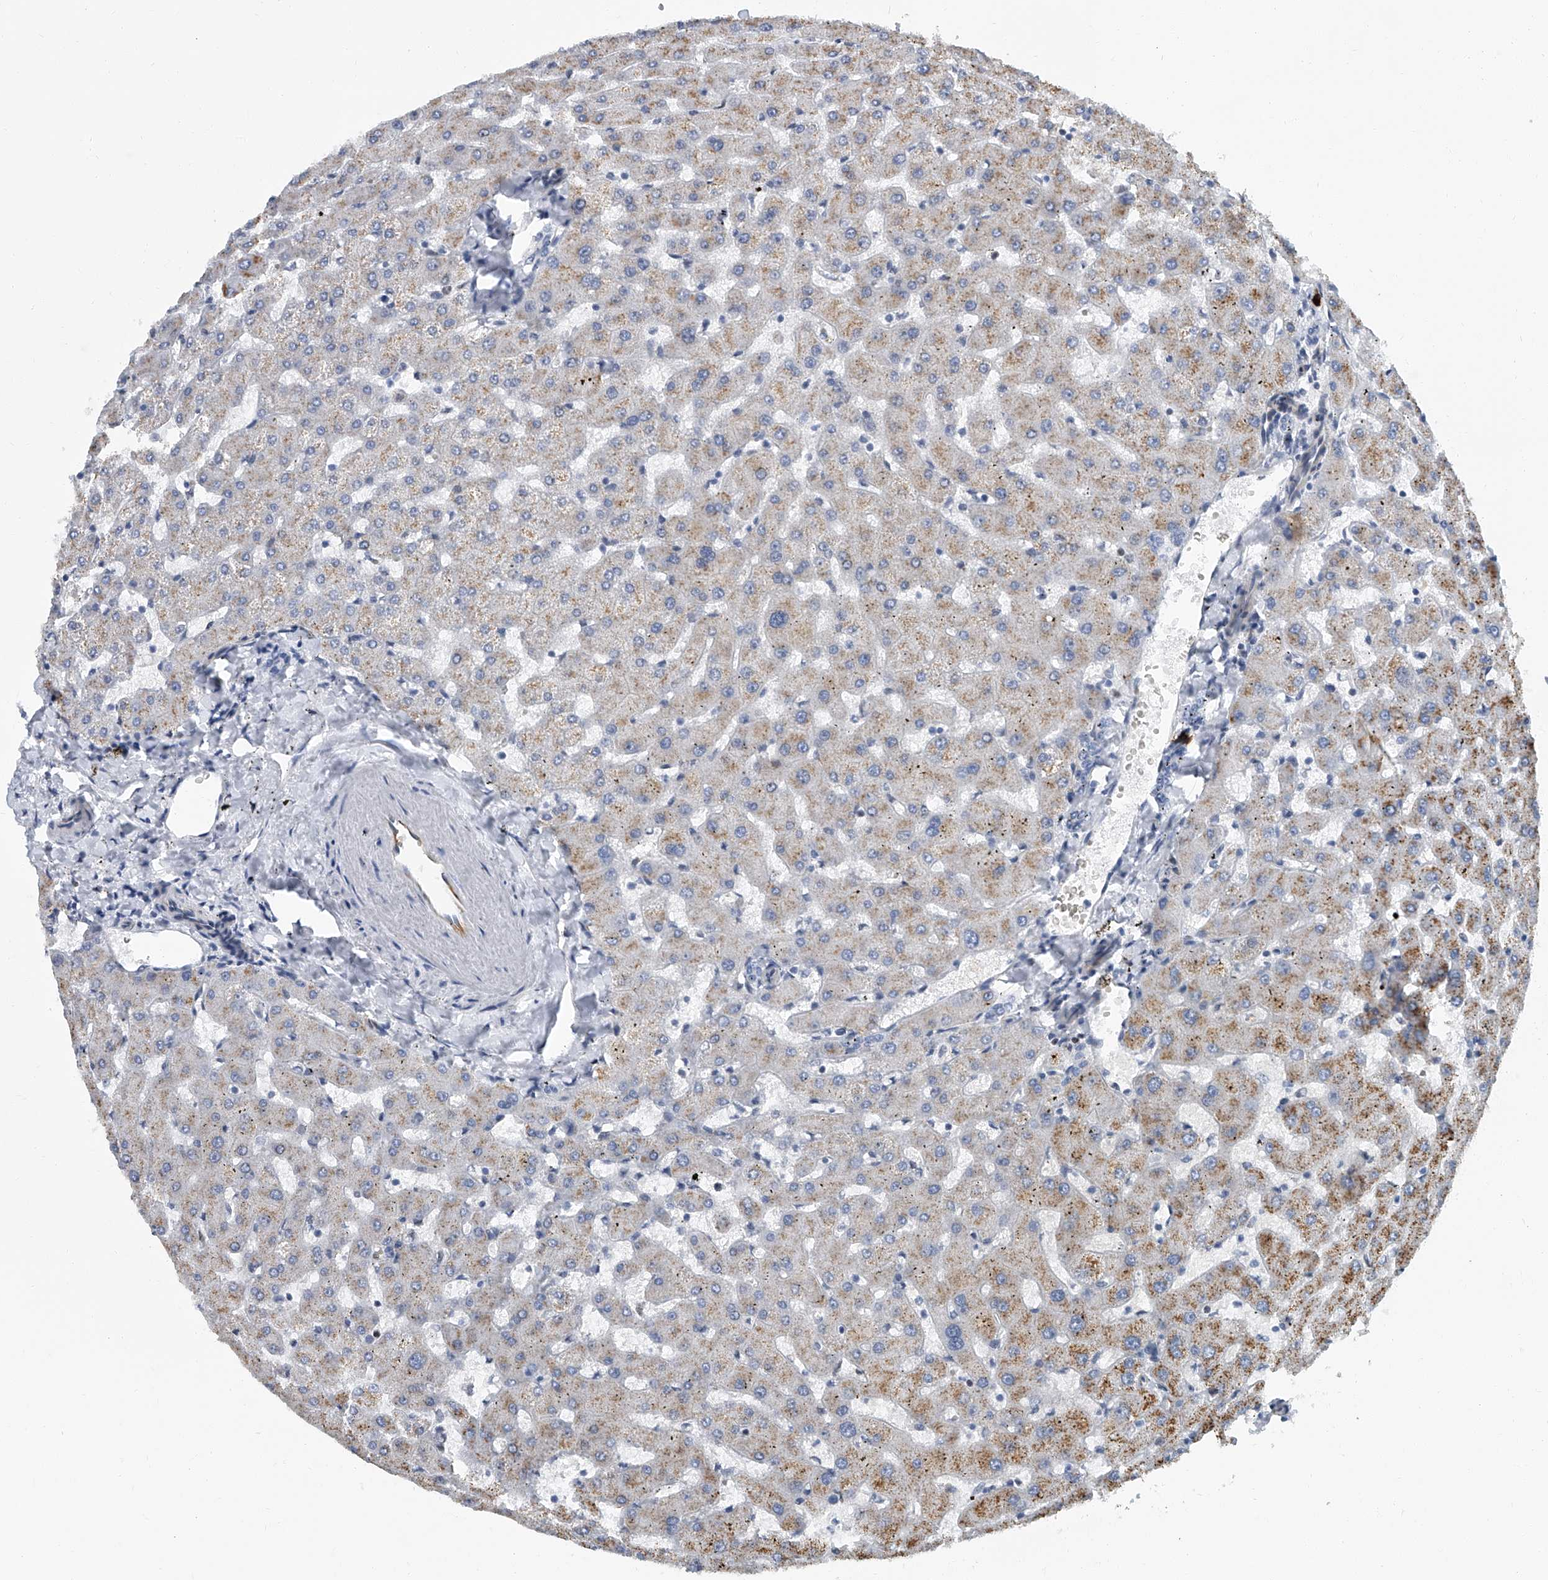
{"staining": {"intensity": "negative", "quantity": "none", "location": "none"}, "tissue": "liver", "cell_type": "Cholangiocytes", "image_type": "normal", "snomed": [{"axis": "morphology", "description": "Normal tissue, NOS"}, {"axis": "topography", "description": "Liver"}], "caption": "The image reveals no staining of cholangiocytes in benign liver. (Brightfield microscopy of DAB (3,3'-diaminobenzidine) immunohistochemistry at high magnification).", "gene": "KIRREL1", "patient": {"sex": "female", "age": 63}}